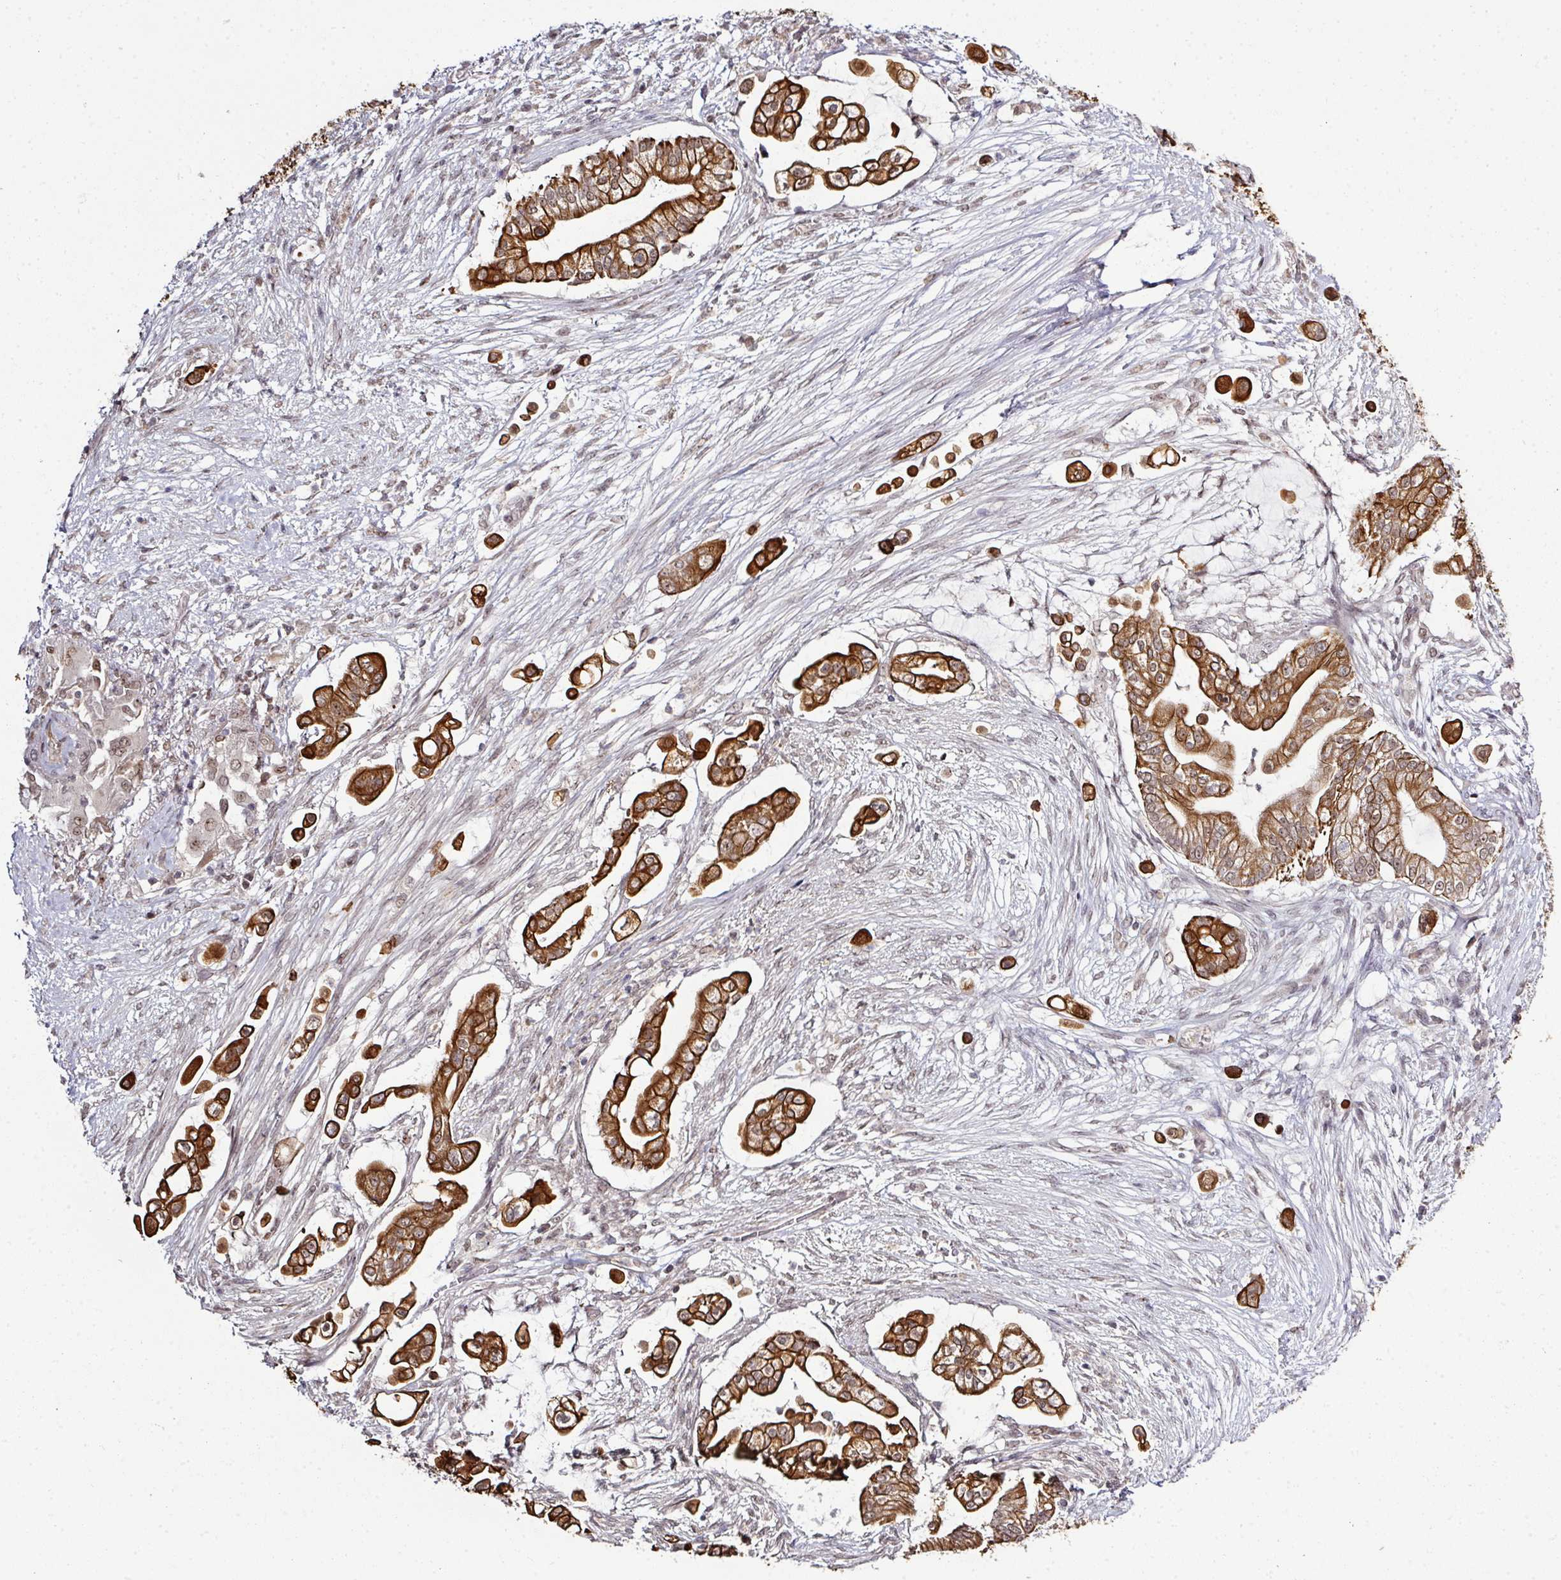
{"staining": {"intensity": "strong", "quantity": ">75%", "location": "cytoplasmic/membranous"}, "tissue": "pancreatic cancer", "cell_type": "Tumor cells", "image_type": "cancer", "snomed": [{"axis": "morphology", "description": "Adenocarcinoma, NOS"}, {"axis": "topography", "description": "Pancreas"}], "caption": "About >75% of tumor cells in pancreatic adenocarcinoma demonstrate strong cytoplasmic/membranous protein positivity as visualized by brown immunohistochemical staining.", "gene": "GTF2H3", "patient": {"sex": "female", "age": 69}}